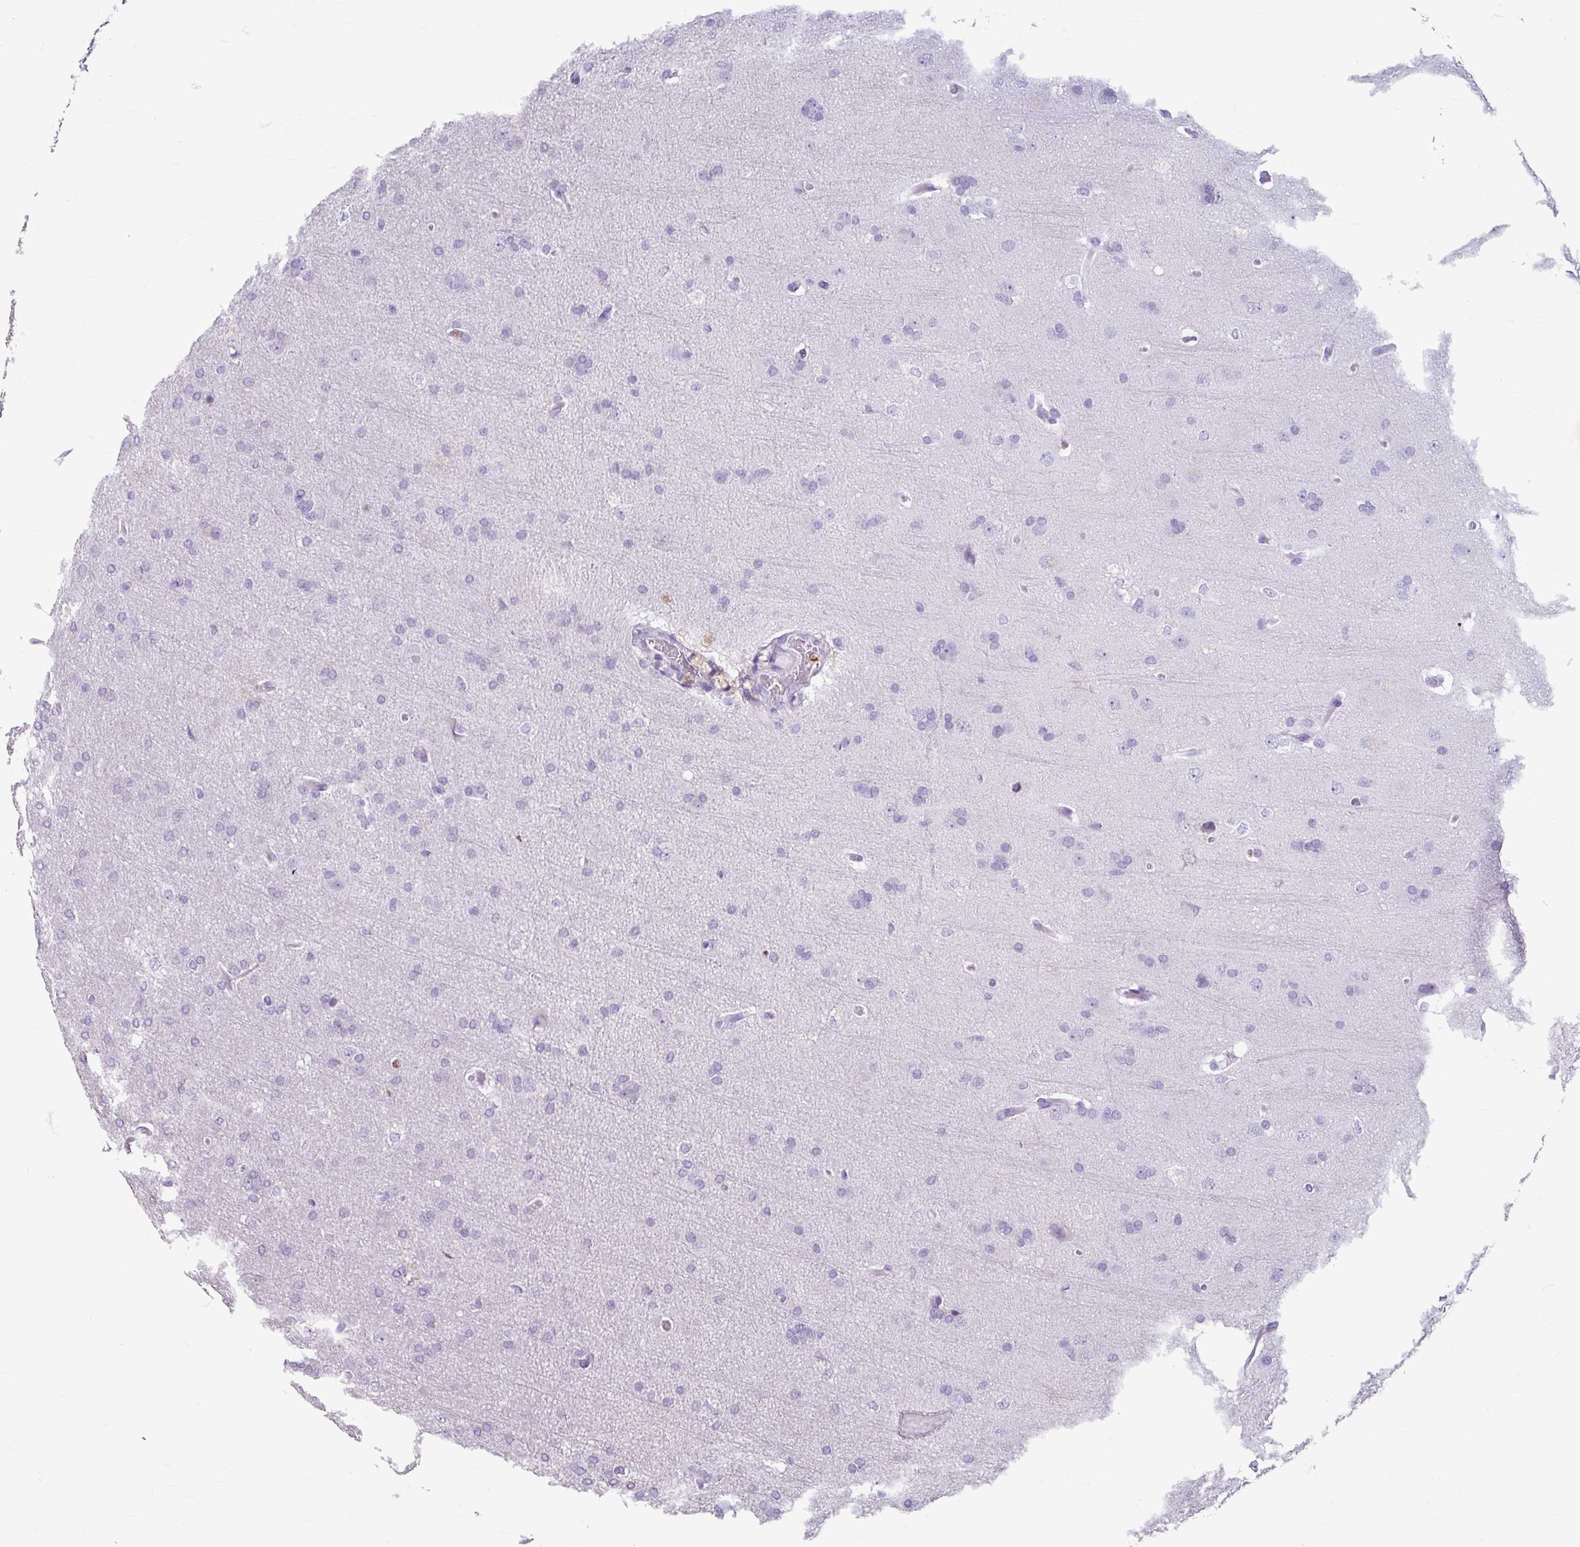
{"staining": {"intensity": "negative", "quantity": "none", "location": "none"}, "tissue": "glioma", "cell_type": "Tumor cells", "image_type": "cancer", "snomed": [{"axis": "morphology", "description": "Glioma, malignant, High grade"}, {"axis": "topography", "description": "Brain"}], "caption": "Micrograph shows no protein staining in tumor cells of glioma tissue.", "gene": "ANKRD1", "patient": {"sex": "male", "age": 56}}